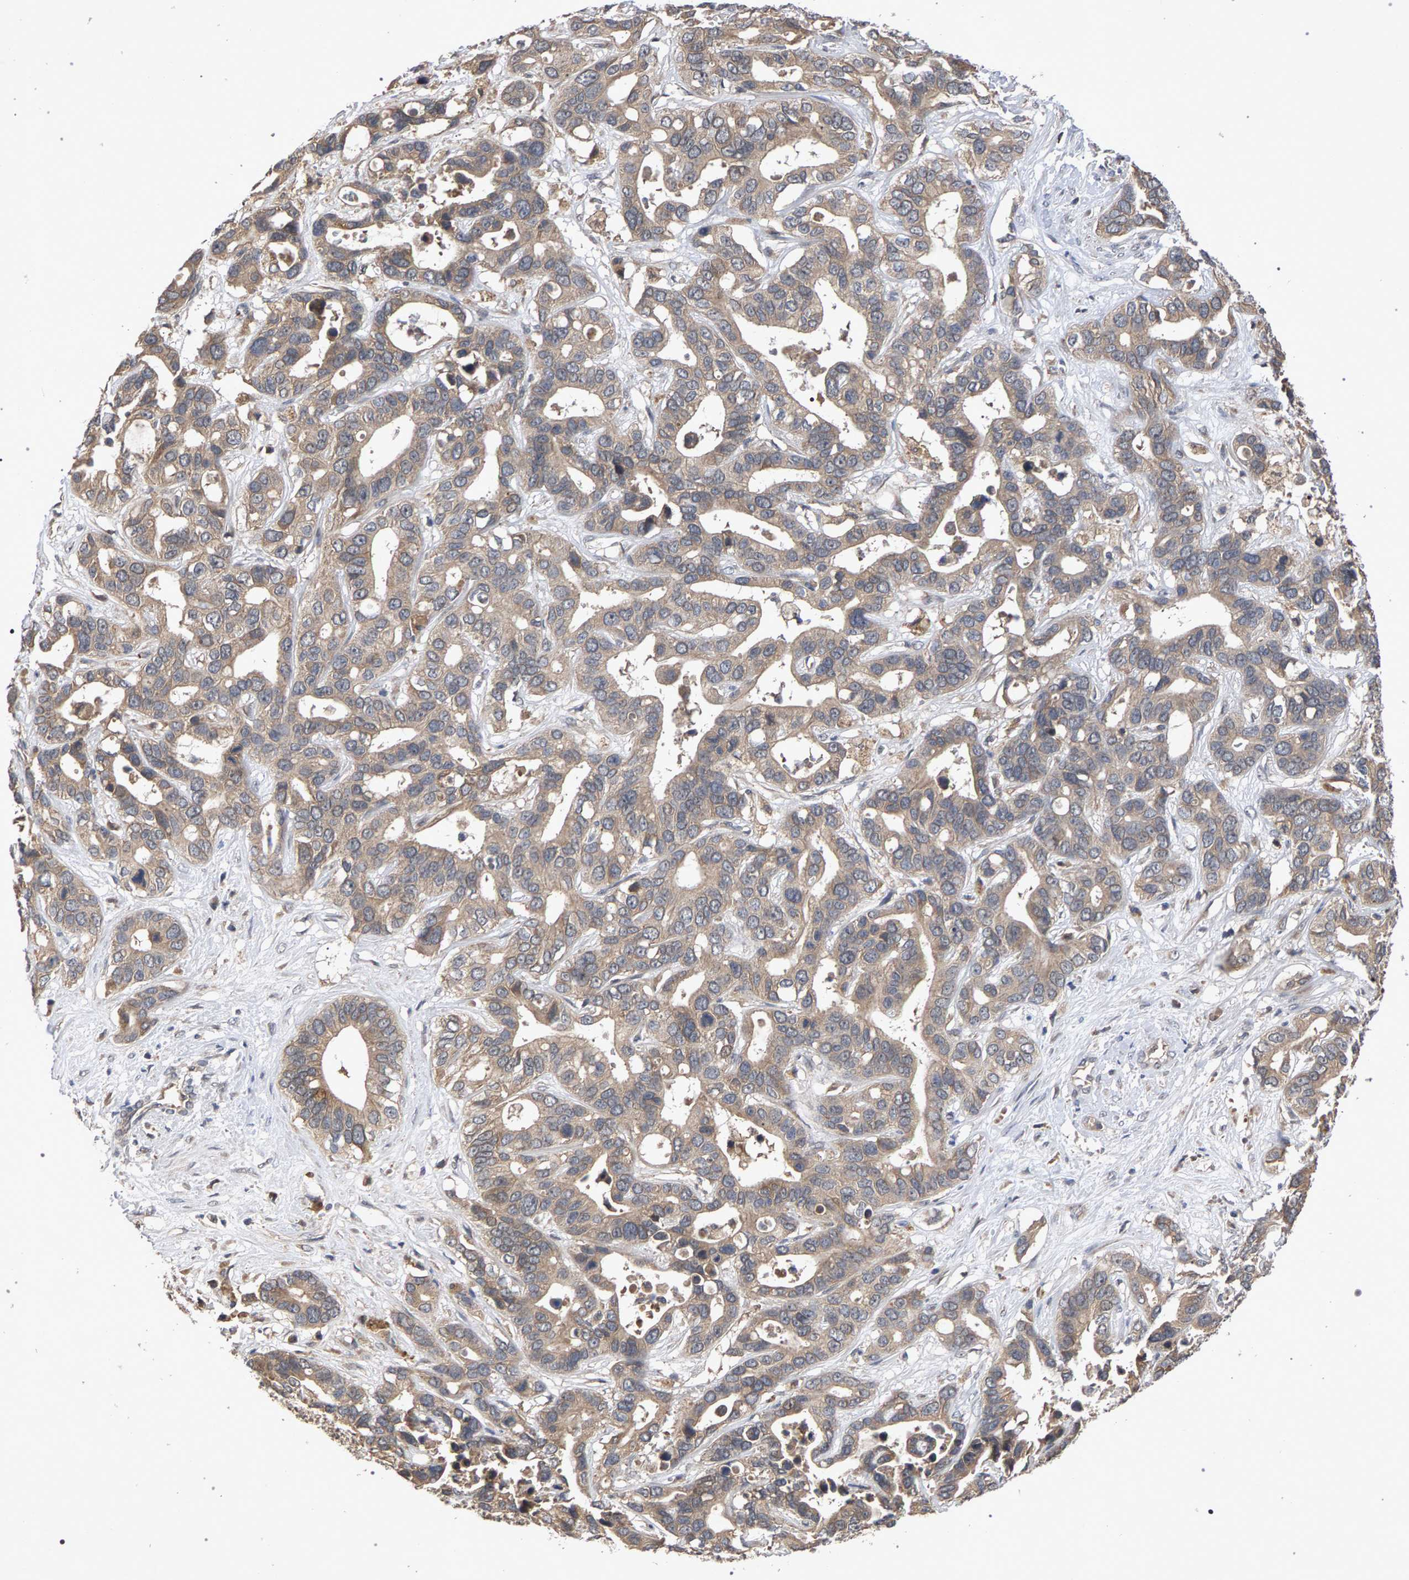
{"staining": {"intensity": "weak", "quantity": ">75%", "location": "cytoplasmic/membranous"}, "tissue": "liver cancer", "cell_type": "Tumor cells", "image_type": "cancer", "snomed": [{"axis": "morphology", "description": "Cholangiocarcinoma"}, {"axis": "topography", "description": "Liver"}], "caption": "Liver cholangiocarcinoma stained for a protein (brown) exhibits weak cytoplasmic/membranous positive expression in about >75% of tumor cells.", "gene": "SLC4A4", "patient": {"sex": "female", "age": 65}}